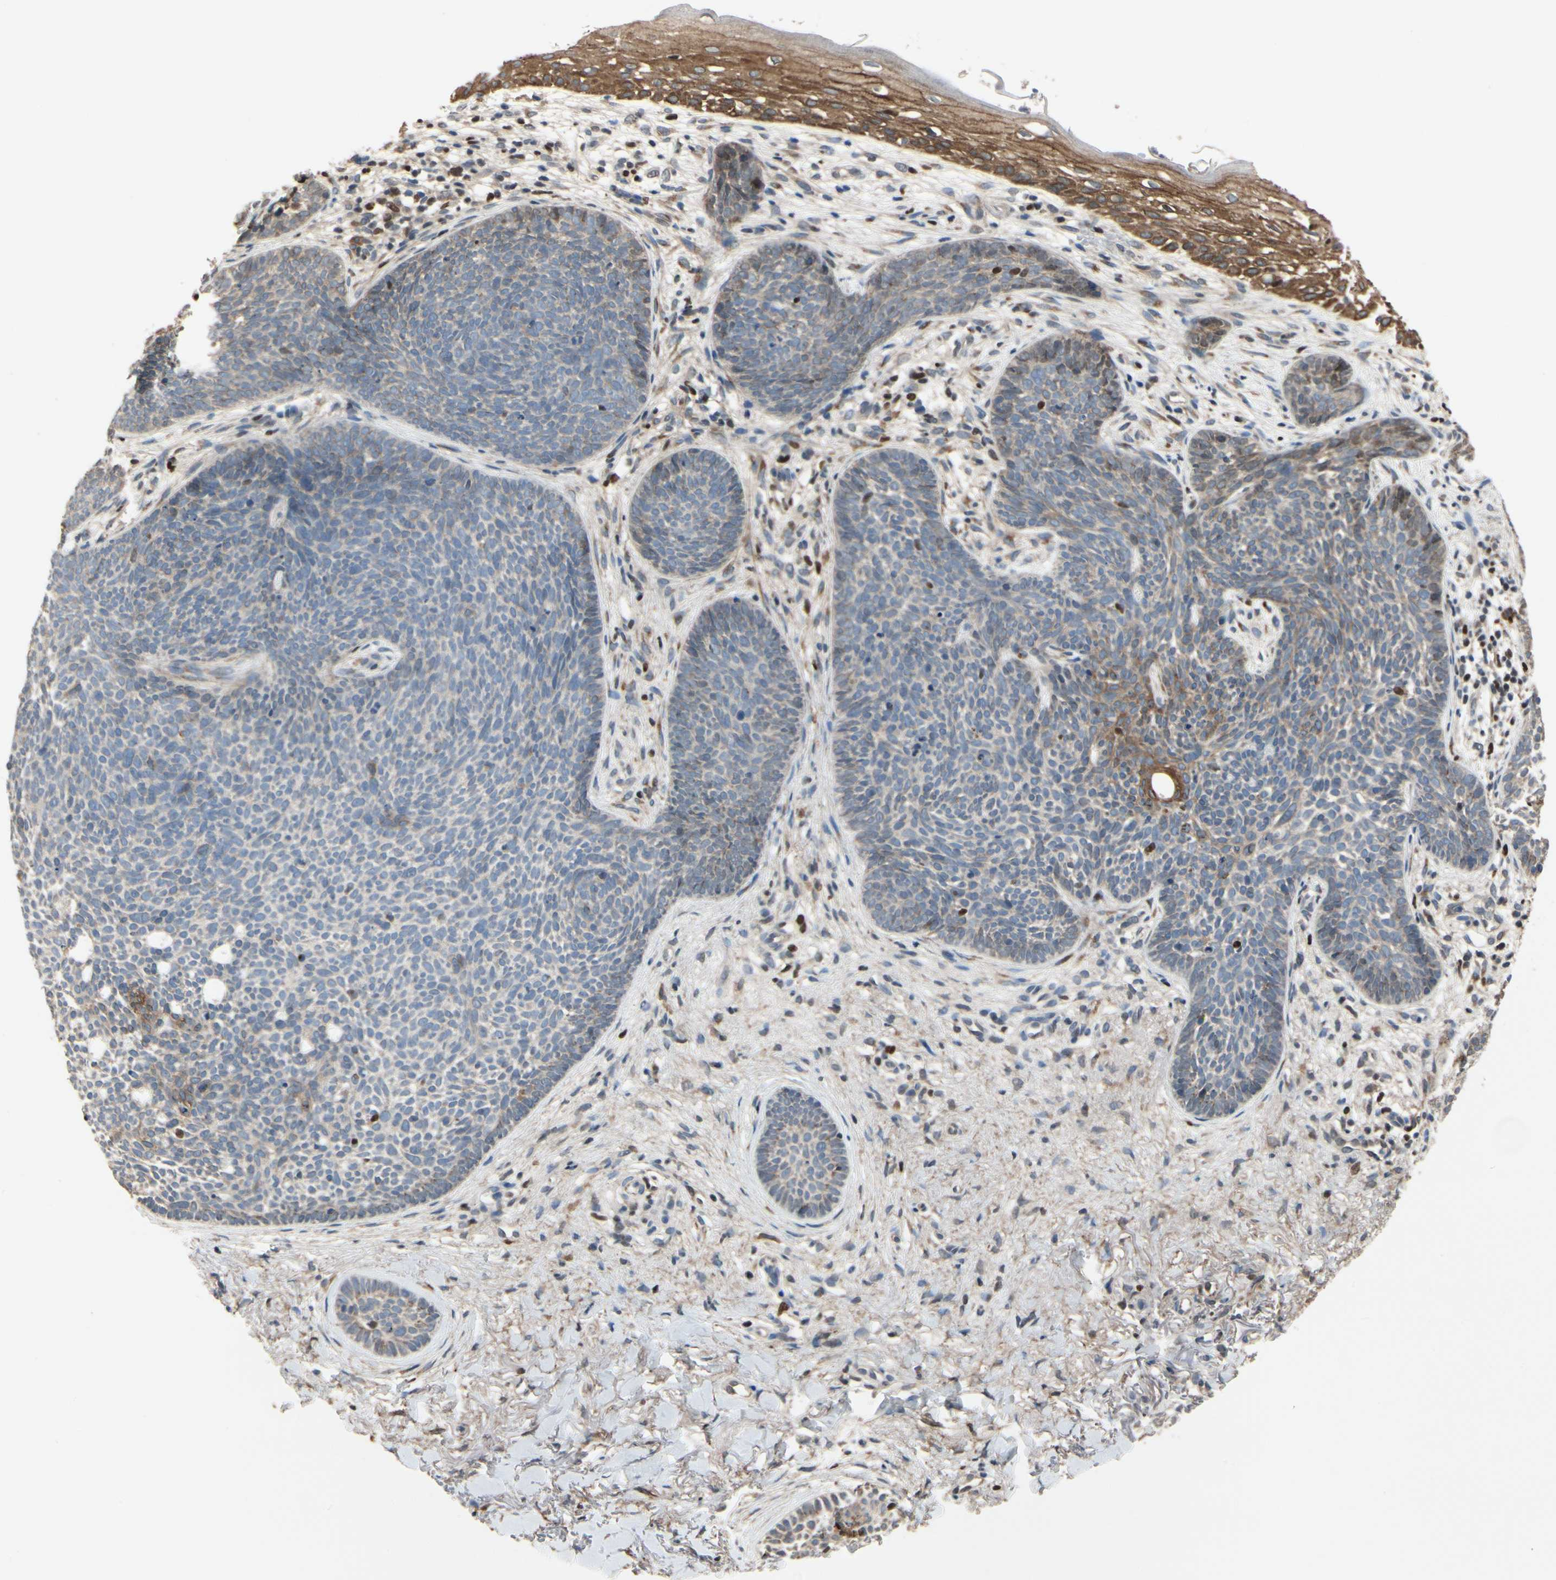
{"staining": {"intensity": "moderate", "quantity": "<25%", "location": "cytoplasmic/membranous"}, "tissue": "skin cancer", "cell_type": "Tumor cells", "image_type": "cancer", "snomed": [{"axis": "morphology", "description": "Basal cell carcinoma"}, {"axis": "topography", "description": "Skin"}], "caption": "Basal cell carcinoma (skin) stained with a protein marker shows moderate staining in tumor cells.", "gene": "CGREF1", "patient": {"sex": "female", "age": 70}}